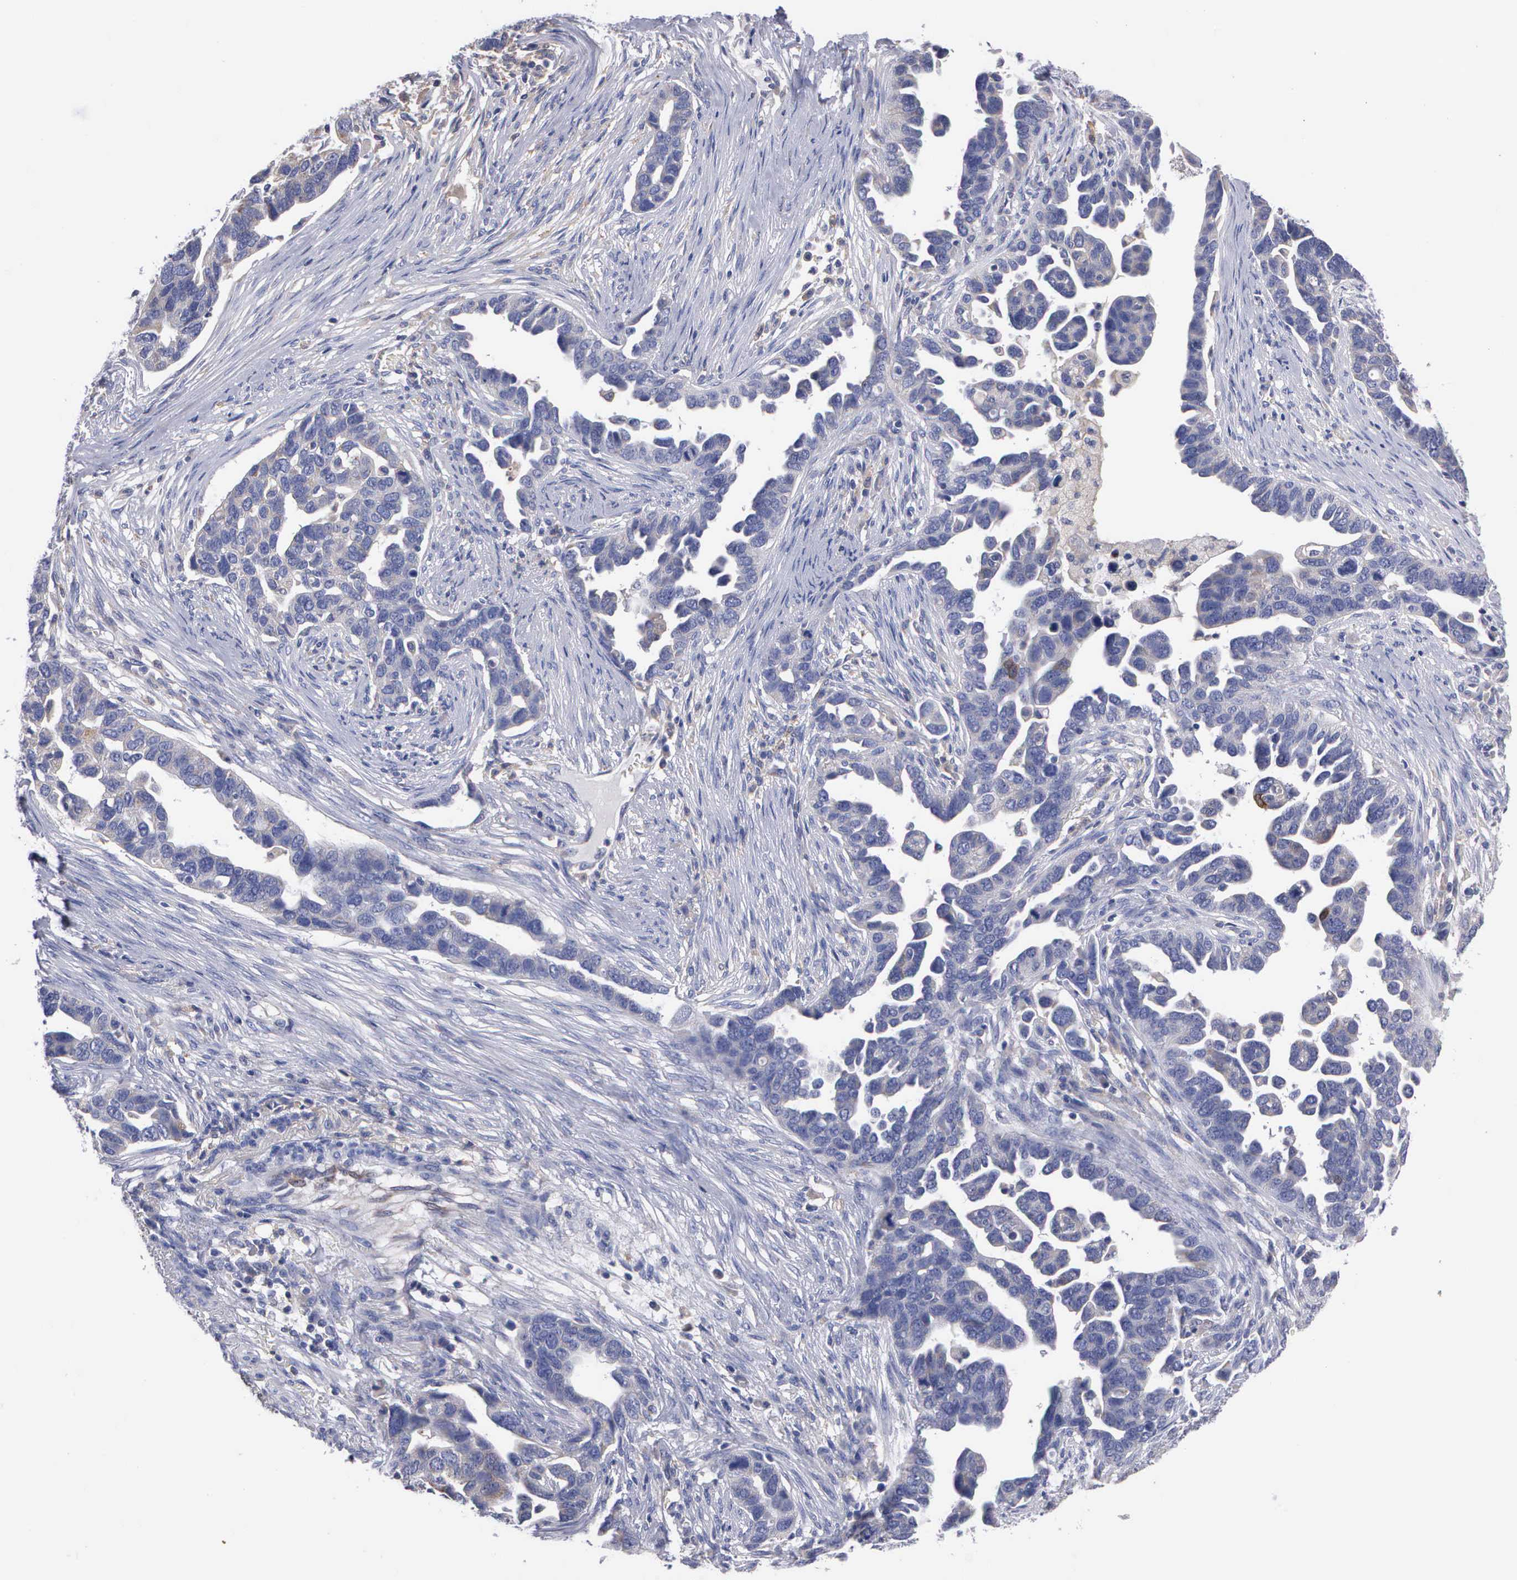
{"staining": {"intensity": "negative", "quantity": "none", "location": "none"}, "tissue": "ovarian cancer", "cell_type": "Tumor cells", "image_type": "cancer", "snomed": [{"axis": "morphology", "description": "Cystadenocarcinoma, serous, NOS"}, {"axis": "topography", "description": "Ovary"}], "caption": "This is an immunohistochemistry (IHC) photomicrograph of serous cystadenocarcinoma (ovarian). There is no staining in tumor cells.", "gene": "PTGS2", "patient": {"sex": "female", "age": 54}}